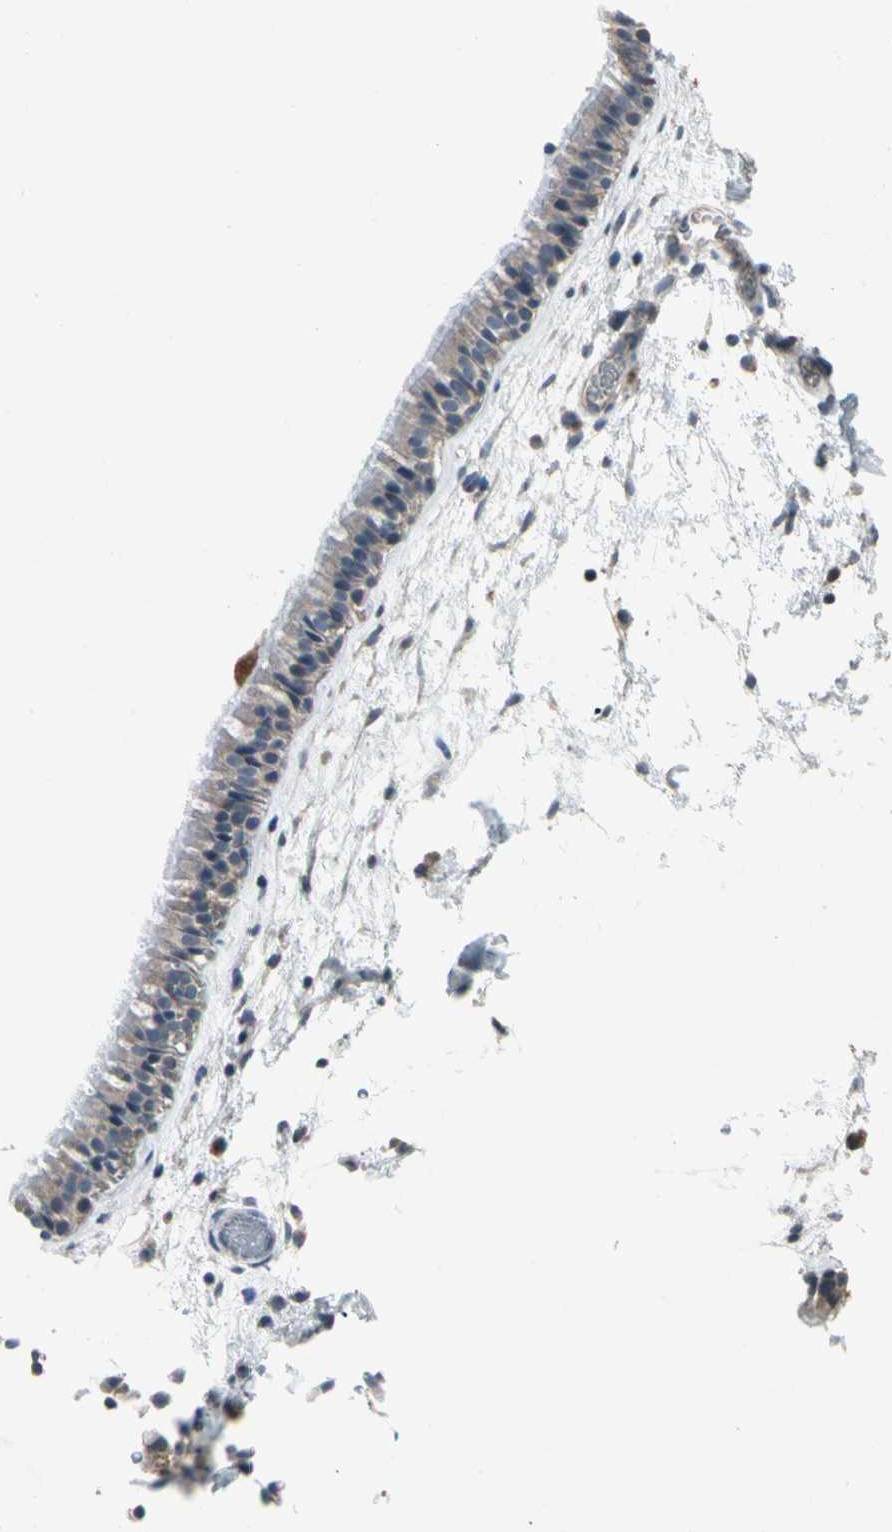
{"staining": {"intensity": "weak", "quantity": ">75%", "location": "cytoplasmic/membranous"}, "tissue": "nasopharynx", "cell_type": "Respiratory epithelial cells", "image_type": "normal", "snomed": [{"axis": "morphology", "description": "Normal tissue, NOS"}, {"axis": "morphology", "description": "Inflammation, NOS"}, {"axis": "topography", "description": "Nasopharynx"}], "caption": "An IHC photomicrograph of normal tissue is shown. Protein staining in brown shows weak cytoplasmic/membranous positivity in nasopharynx within respiratory epithelial cells. (DAB (3,3'-diaminobenzidine) = brown stain, brightfield microscopy at high magnification).", "gene": "NMI", "patient": {"sex": "male", "age": 48}}